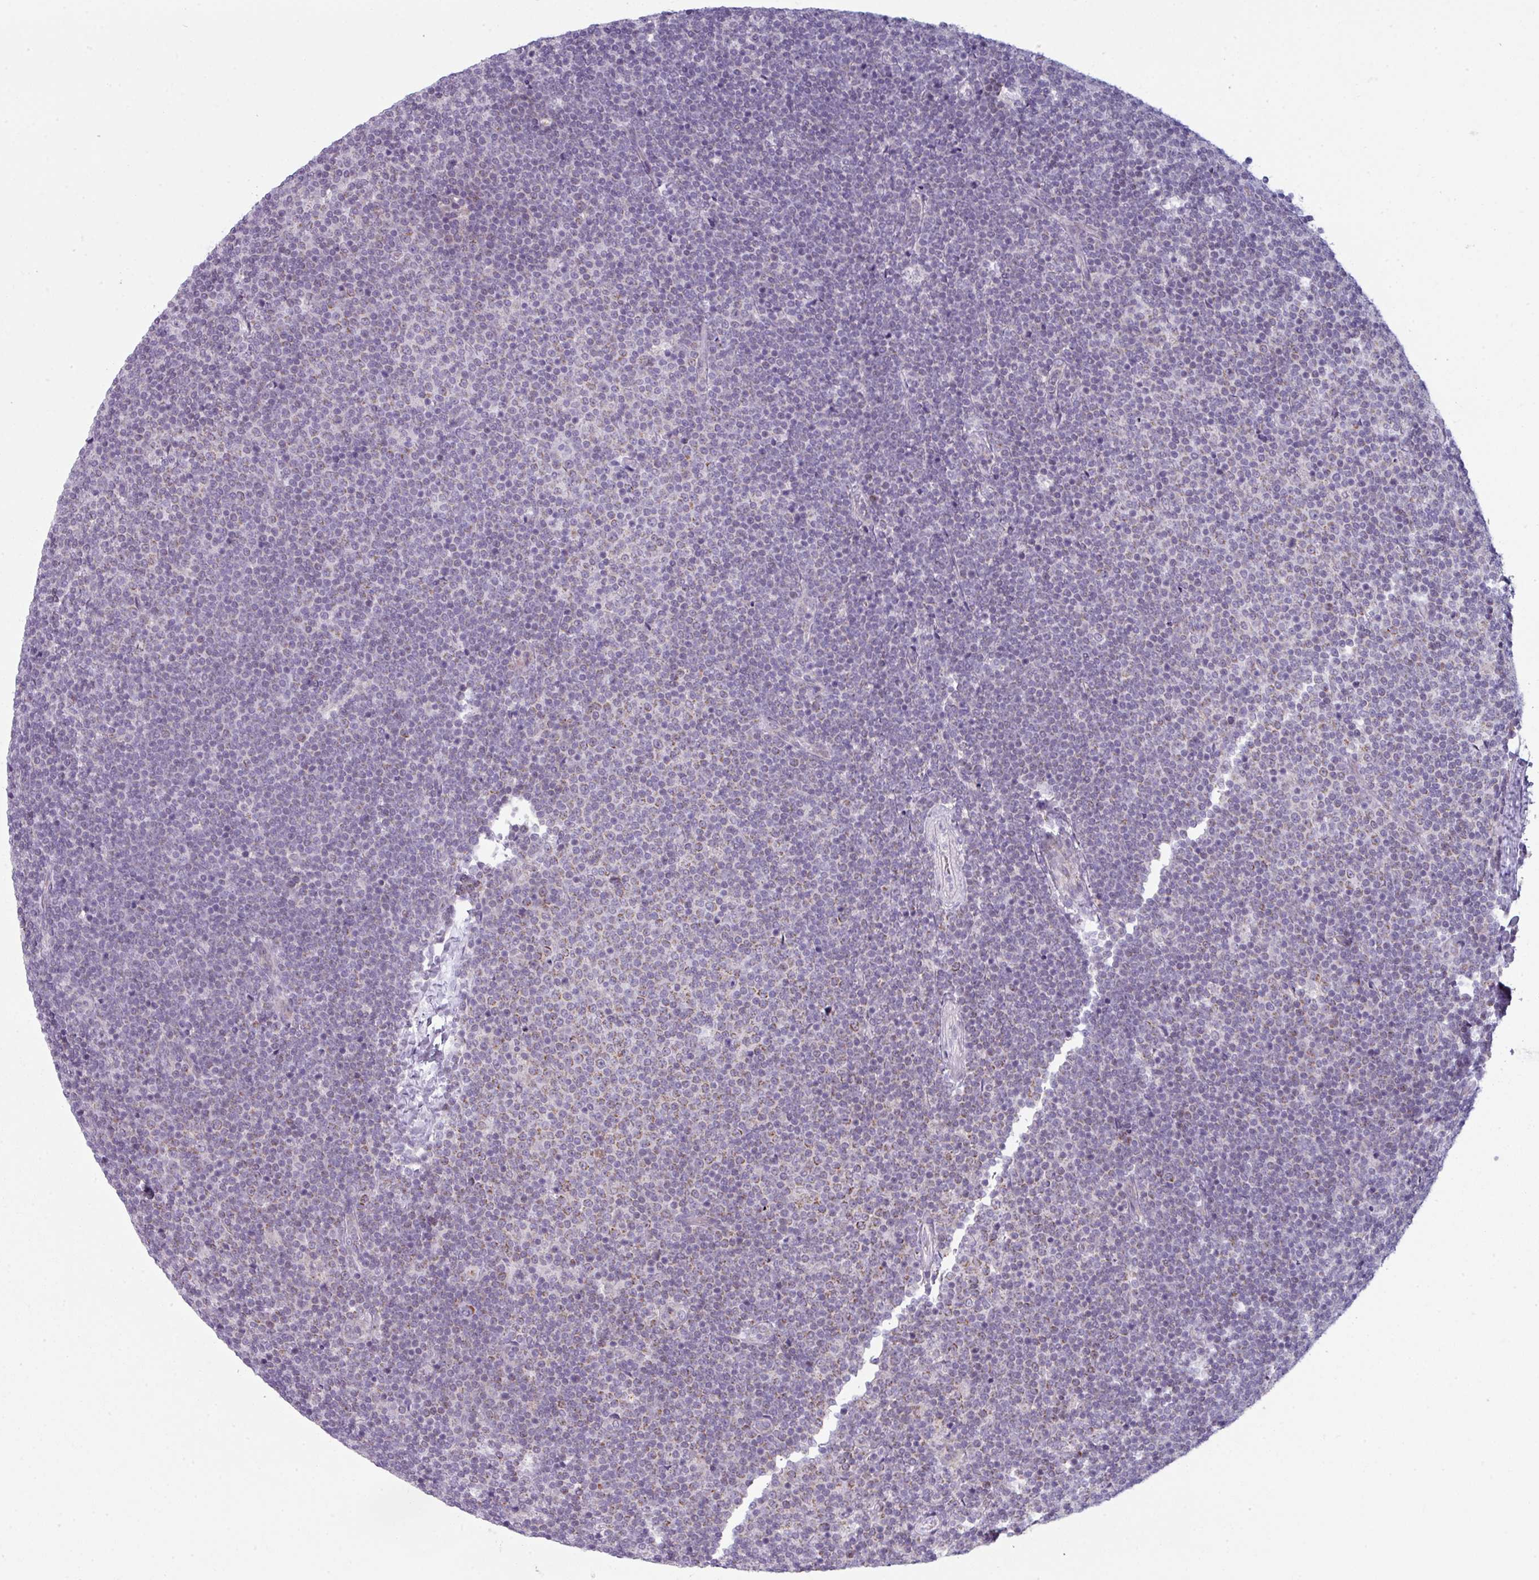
{"staining": {"intensity": "weak", "quantity": "25%-75%", "location": "cytoplasmic/membranous"}, "tissue": "lymphoma", "cell_type": "Tumor cells", "image_type": "cancer", "snomed": [{"axis": "morphology", "description": "Malignant lymphoma, non-Hodgkin's type, Low grade"}, {"axis": "topography", "description": "Lymph node"}], "caption": "A low amount of weak cytoplasmic/membranous expression is appreciated in about 25%-75% of tumor cells in malignant lymphoma, non-Hodgkin's type (low-grade) tissue. (Brightfield microscopy of DAB IHC at high magnification).", "gene": "ZNF615", "patient": {"sex": "male", "age": 48}}